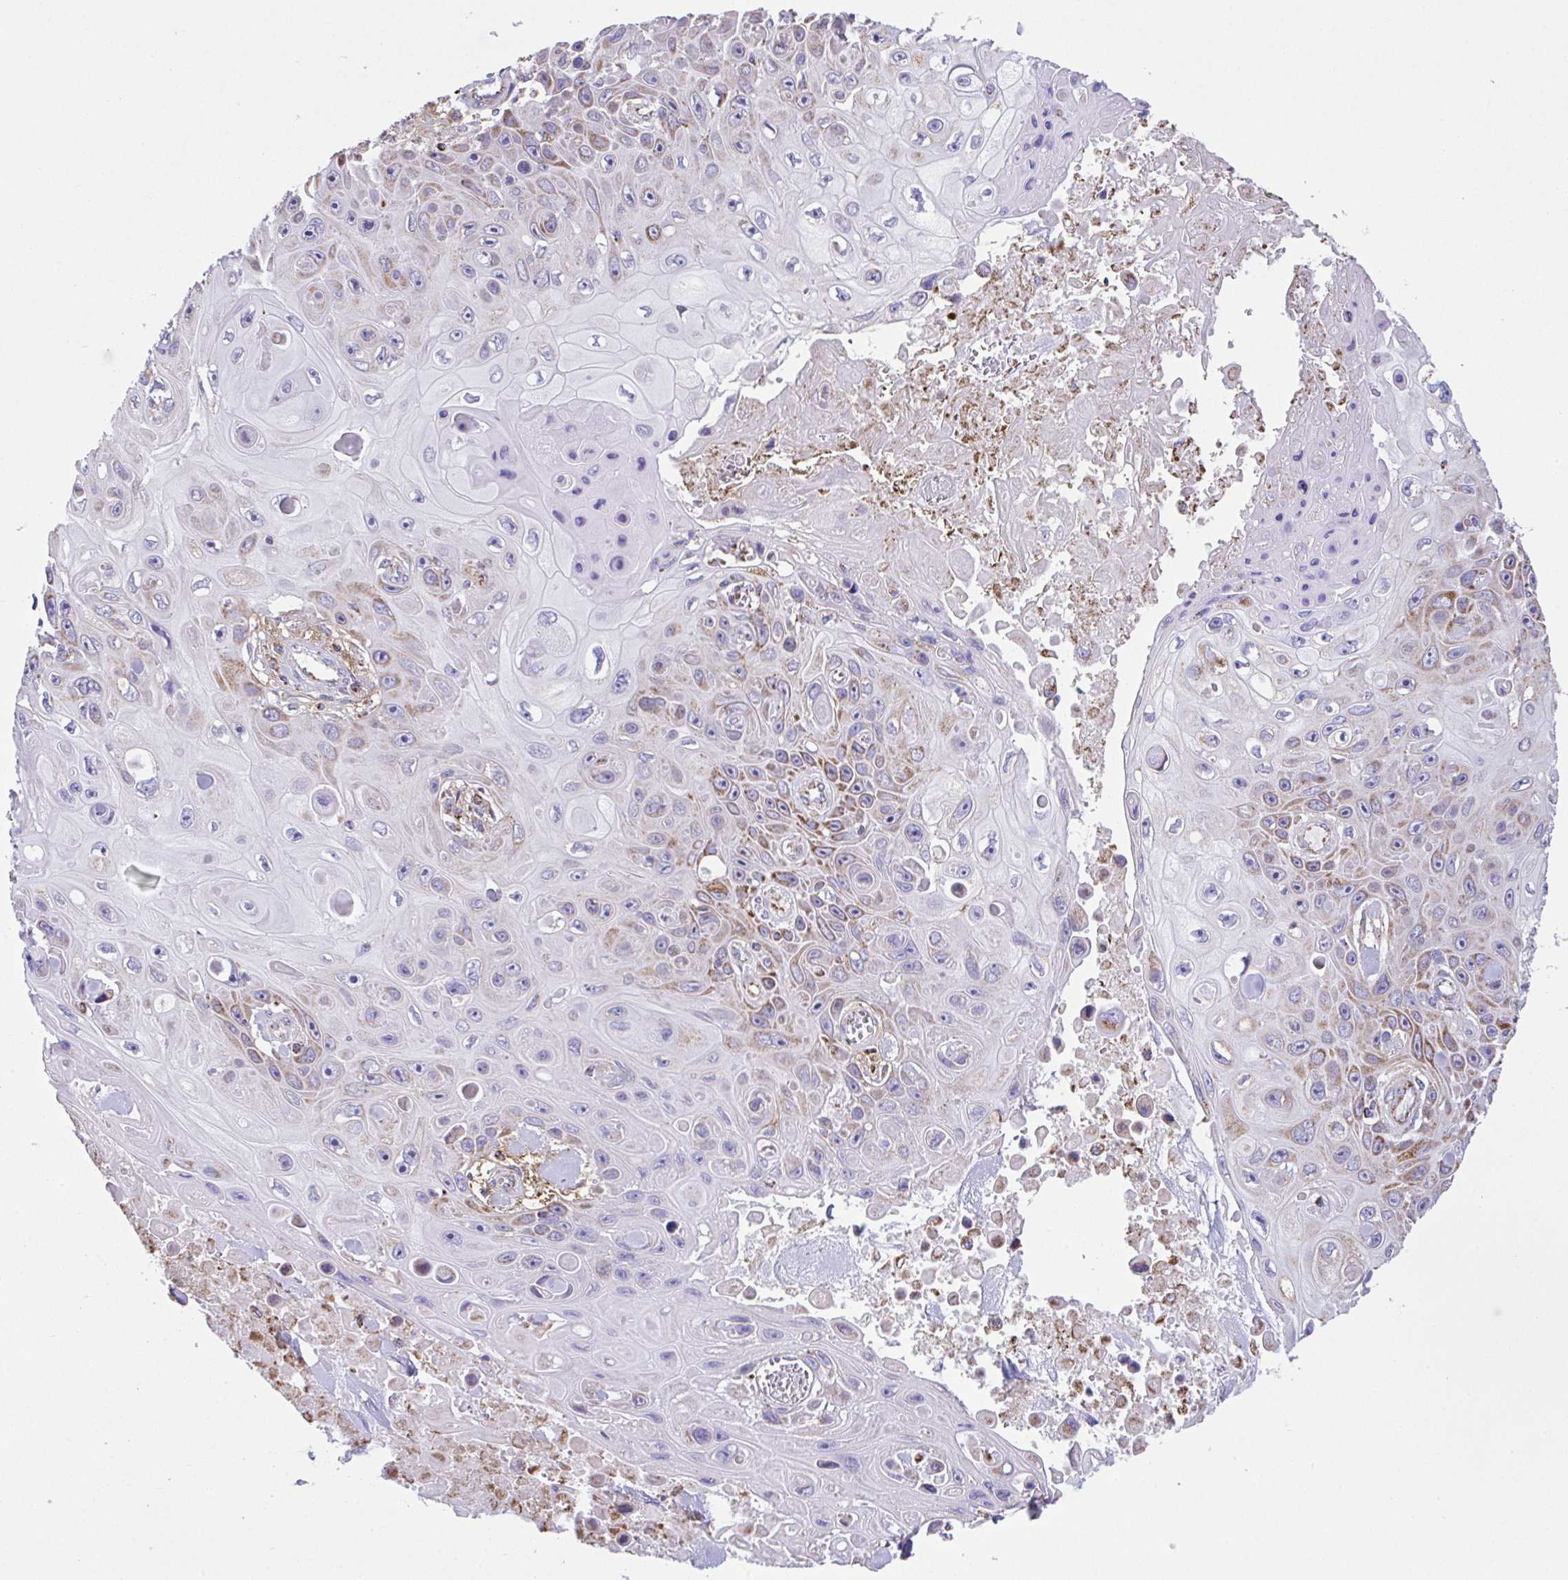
{"staining": {"intensity": "moderate", "quantity": "25%-75%", "location": "cytoplasmic/membranous"}, "tissue": "skin cancer", "cell_type": "Tumor cells", "image_type": "cancer", "snomed": [{"axis": "morphology", "description": "Squamous cell carcinoma, NOS"}, {"axis": "topography", "description": "Skin"}], "caption": "Brown immunohistochemical staining in human skin cancer displays moderate cytoplasmic/membranous expression in about 25%-75% of tumor cells.", "gene": "PCMTD2", "patient": {"sex": "male", "age": 82}}